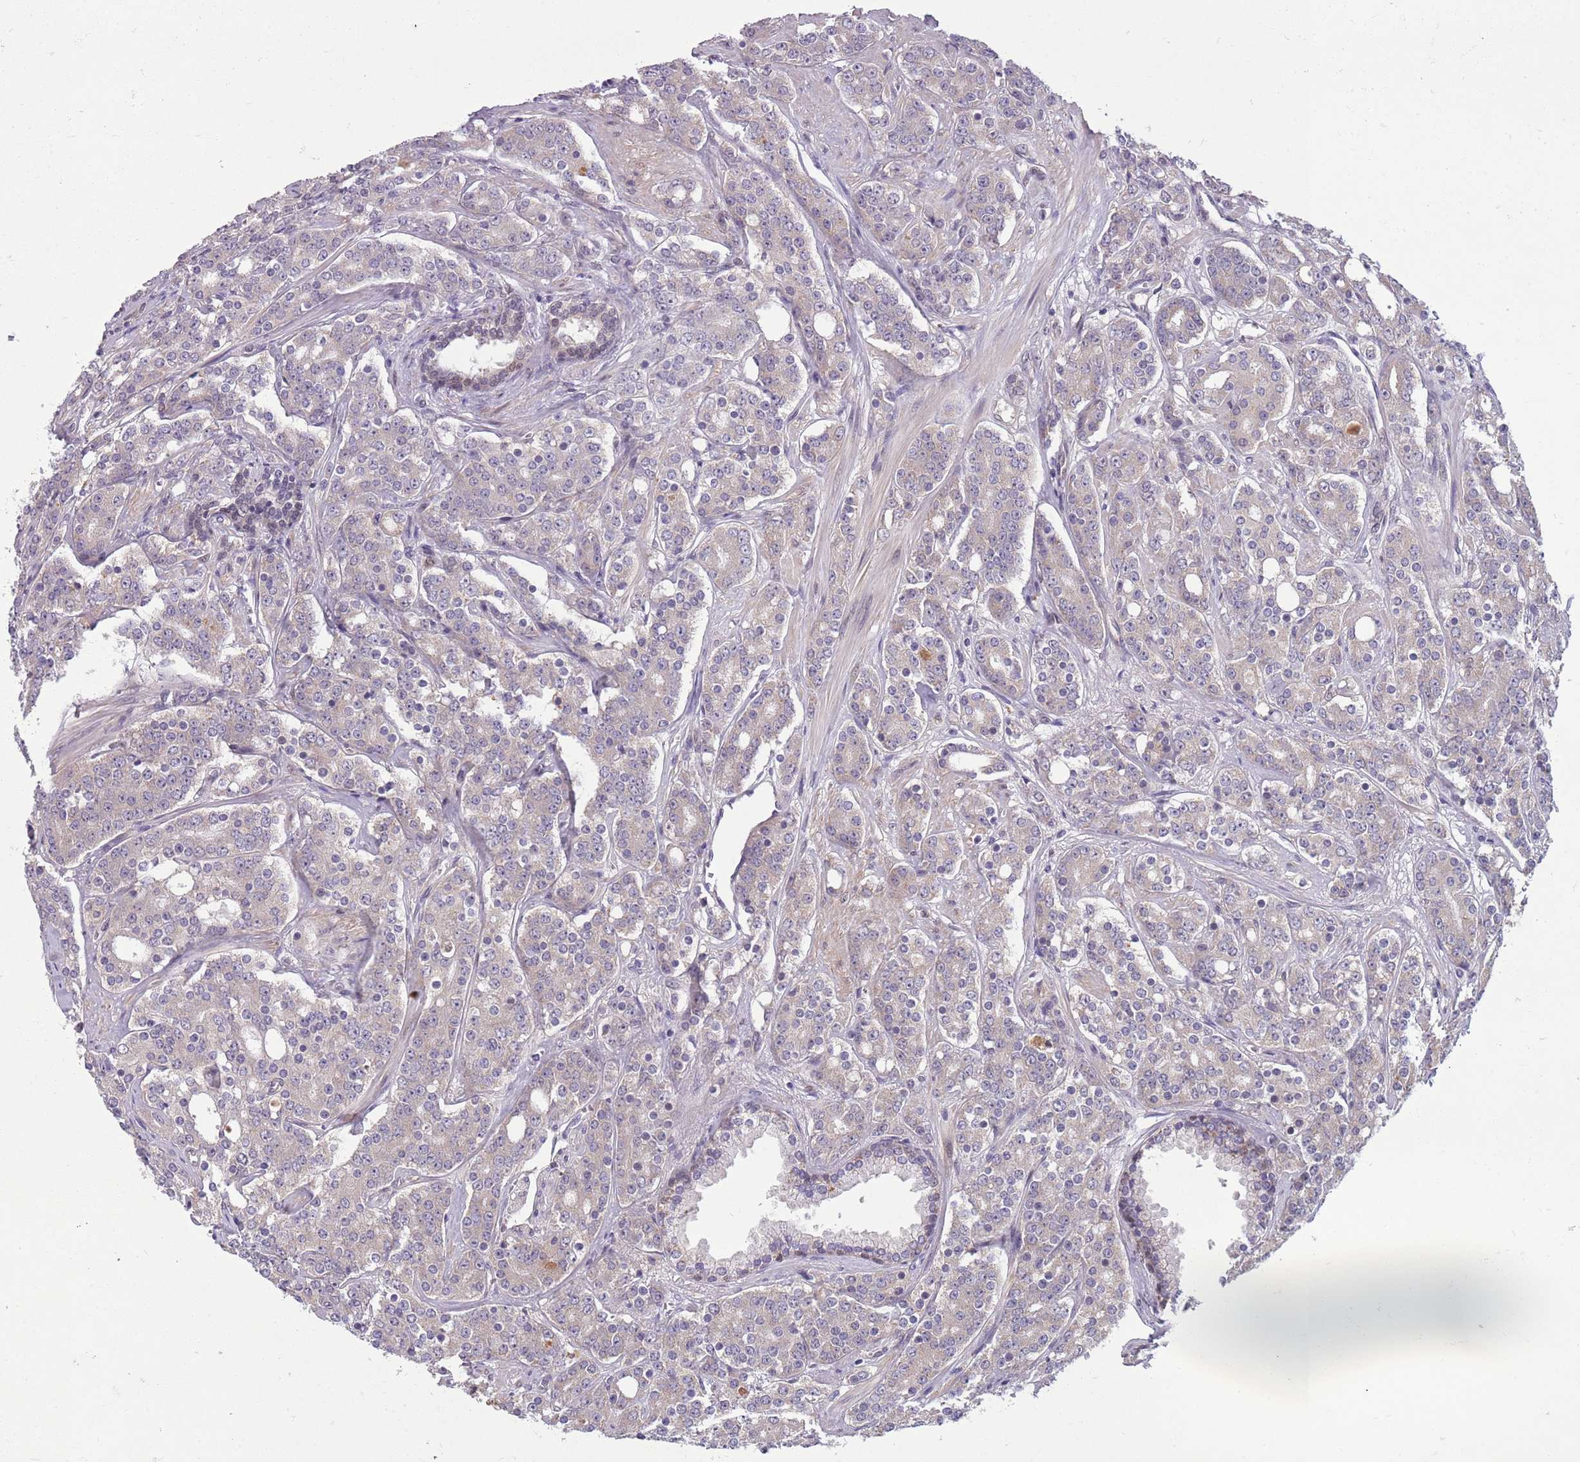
{"staining": {"intensity": "weak", "quantity": "<25%", "location": "cytoplasmic/membranous"}, "tissue": "prostate cancer", "cell_type": "Tumor cells", "image_type": "cancer", "snomed": [{"axis": "morphology", "description": "Adenocarcinoma, High grade"}, {"axis": "topography", "description": "Prostate"}], "caption": "IHC image of human prostate high-grade adenocarcinoma stained for a protein (brown), which exhibits no positivity in tumor cells. (IHC, brightfield microscopy, high magnification).", "gene": "ADCY7", "patient": {"sex": "male", "age": 62}}